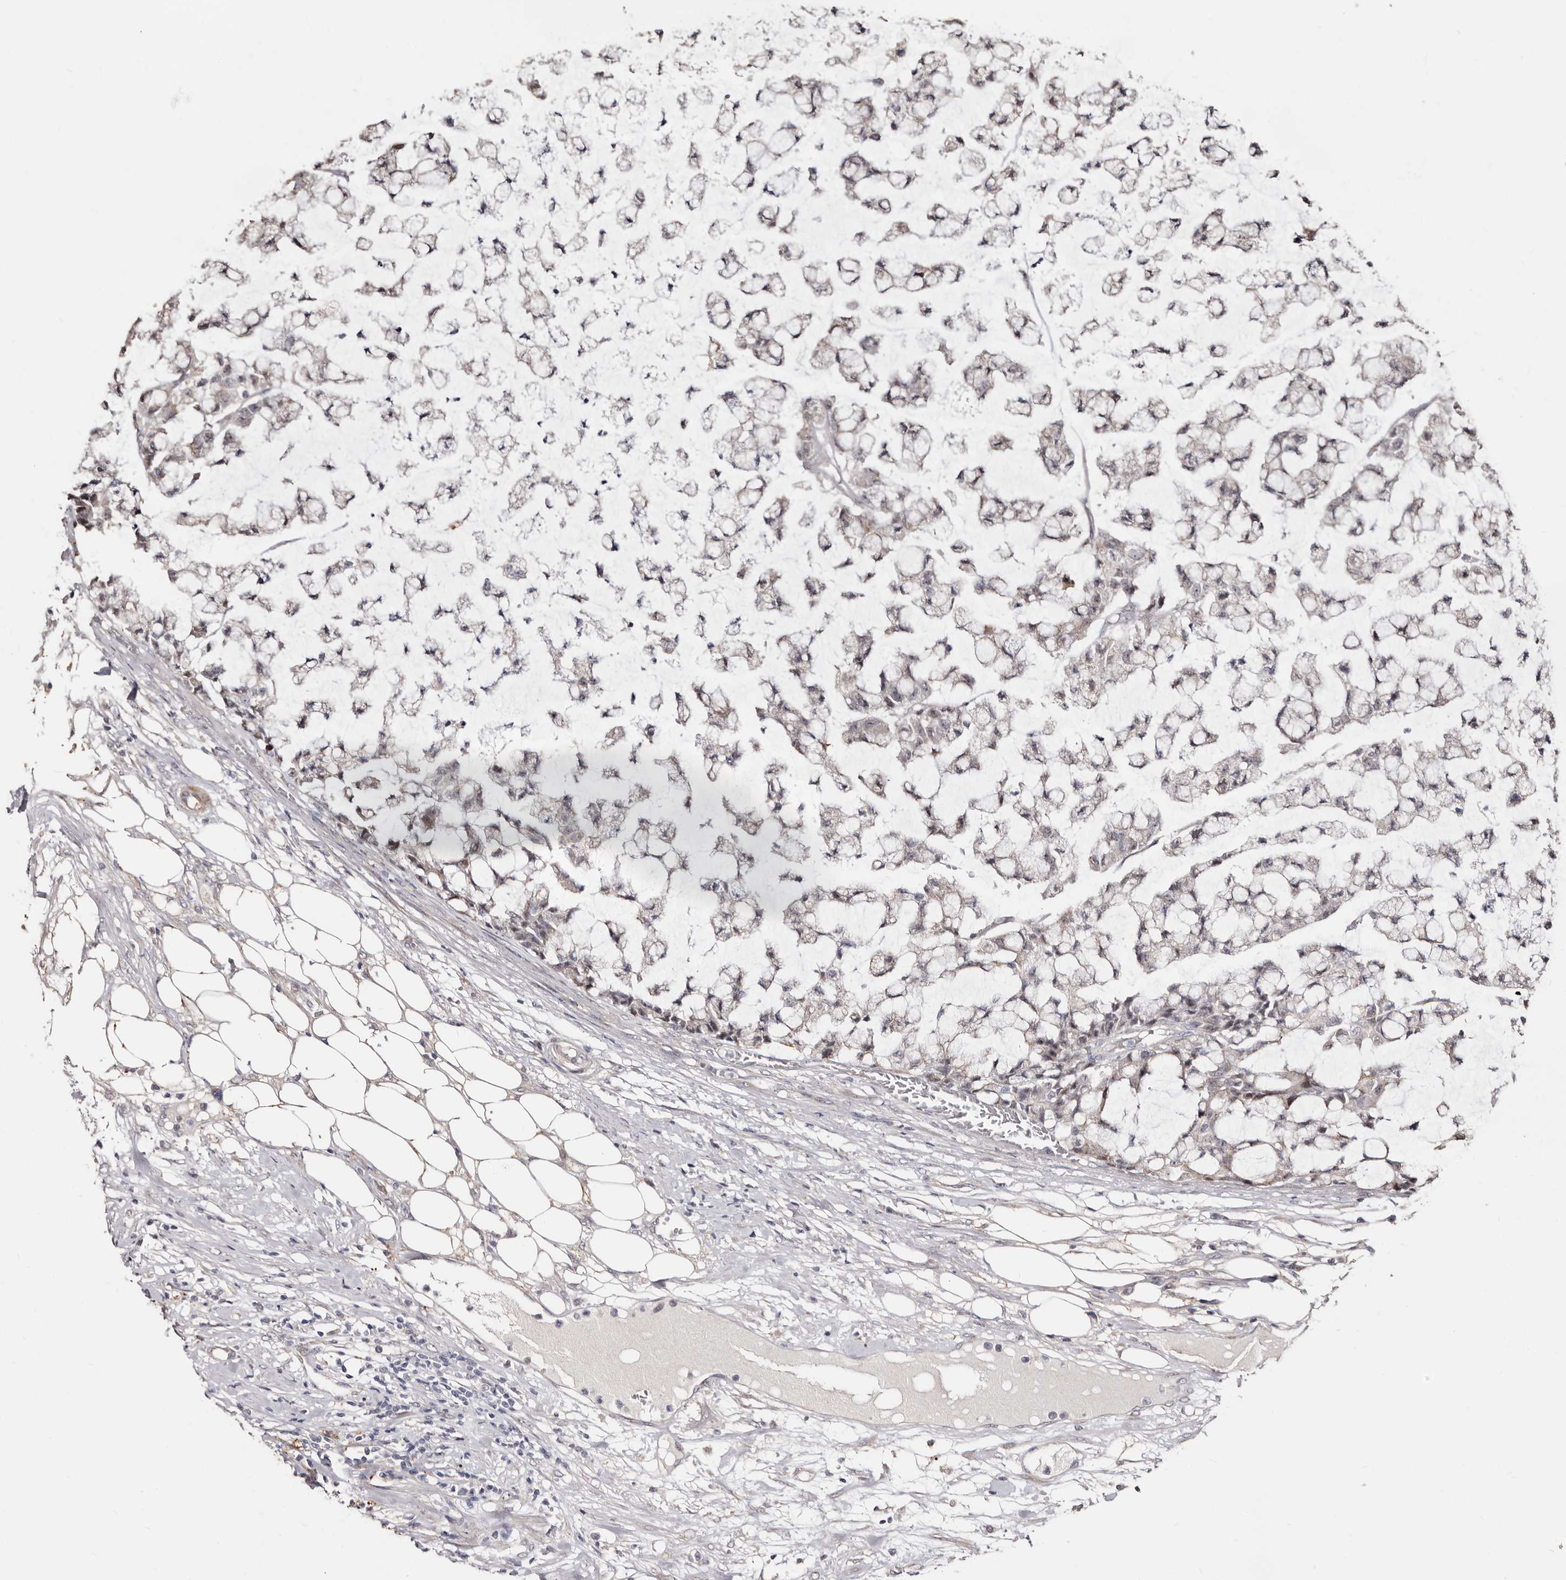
{"staining": {"intensity": "negative", "quantity": "none", "location": "none"}, "tissue": "colorectal cancer", "cell_type": "Tumor cells", "image_type": "cancer", "snomed": [{"axis": "morphology", "description": "Adenocarcinoma, NOS"}, {"axis": "topography", "description": "Colon"}], "caption": "IHC image of human adenocarcinoma (colorectal) stained for a protein (brown), which displays no expression in tumor cells. (Stains: DAB immunohistochemistry with hematoxylin counter stain, Microscopy: brightfield microscopy at high magnification).", "gene": "PTAFR", "patient": {"sex": "female", "age": 84}}